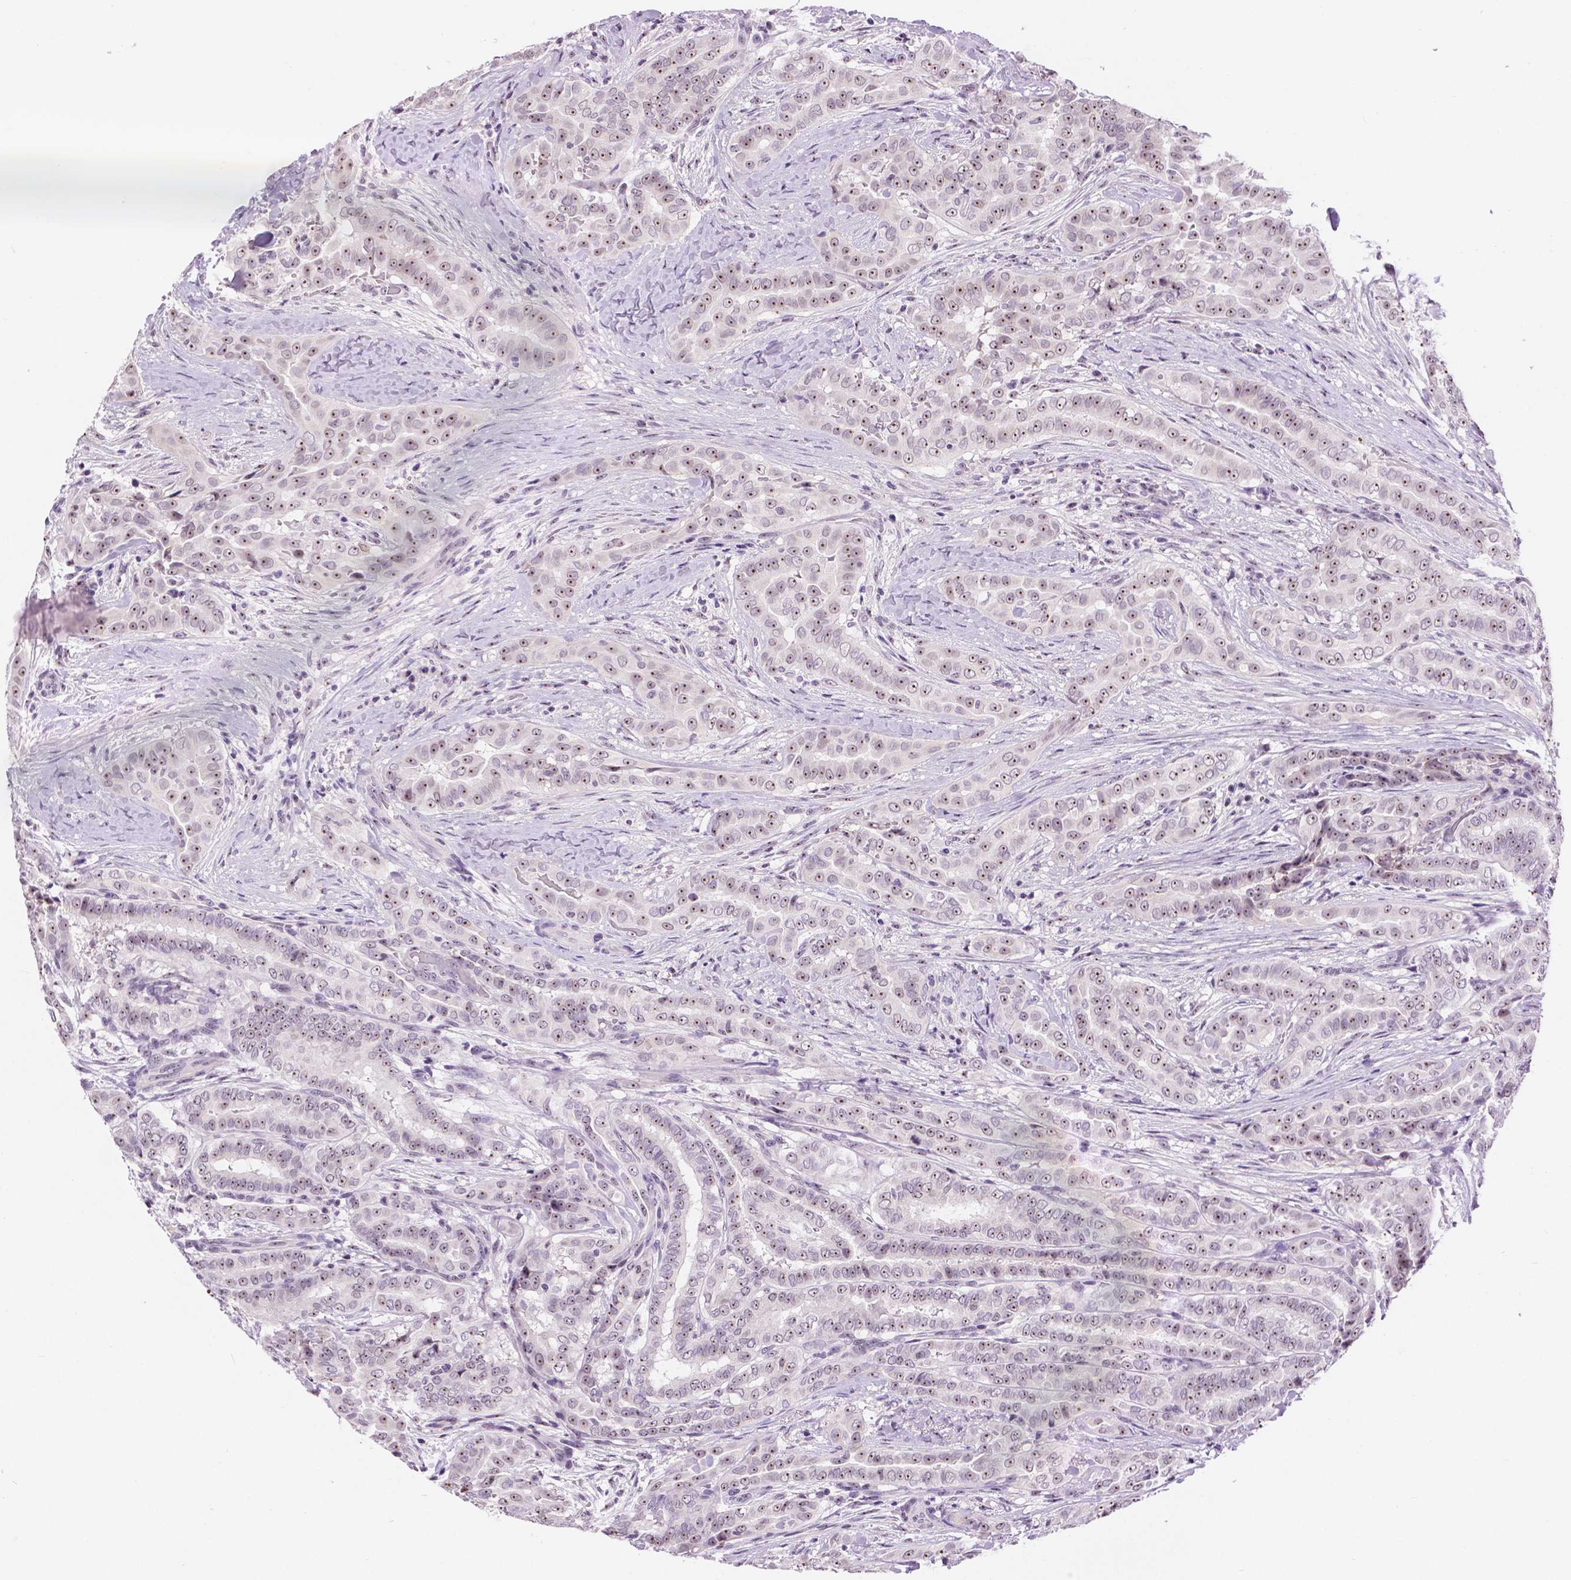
{"staining": {"intensity": "weak", "quantity": ">75%", "location": "nuclear"}, "tissue": "thyroid cancer", "cell_type": "Tumor cells", "image_type": "cancer", "snomed": [{"axis": "morphology", "description": "Papillary adenocarcinoma, NOS"}, {"axis": "morphology", "description": "Papillary adenoma metastatic"}, {"axis": "topography", "description": "Thyroid gland"}], "caption": "Thyroid papillary adenoma metastatic stained for a protein (brown) displays weak nuclear positive expression in approximately >75% of tumor cells.", "gene": "NHP2", "patient": {"sex": "female", "age": 50}}